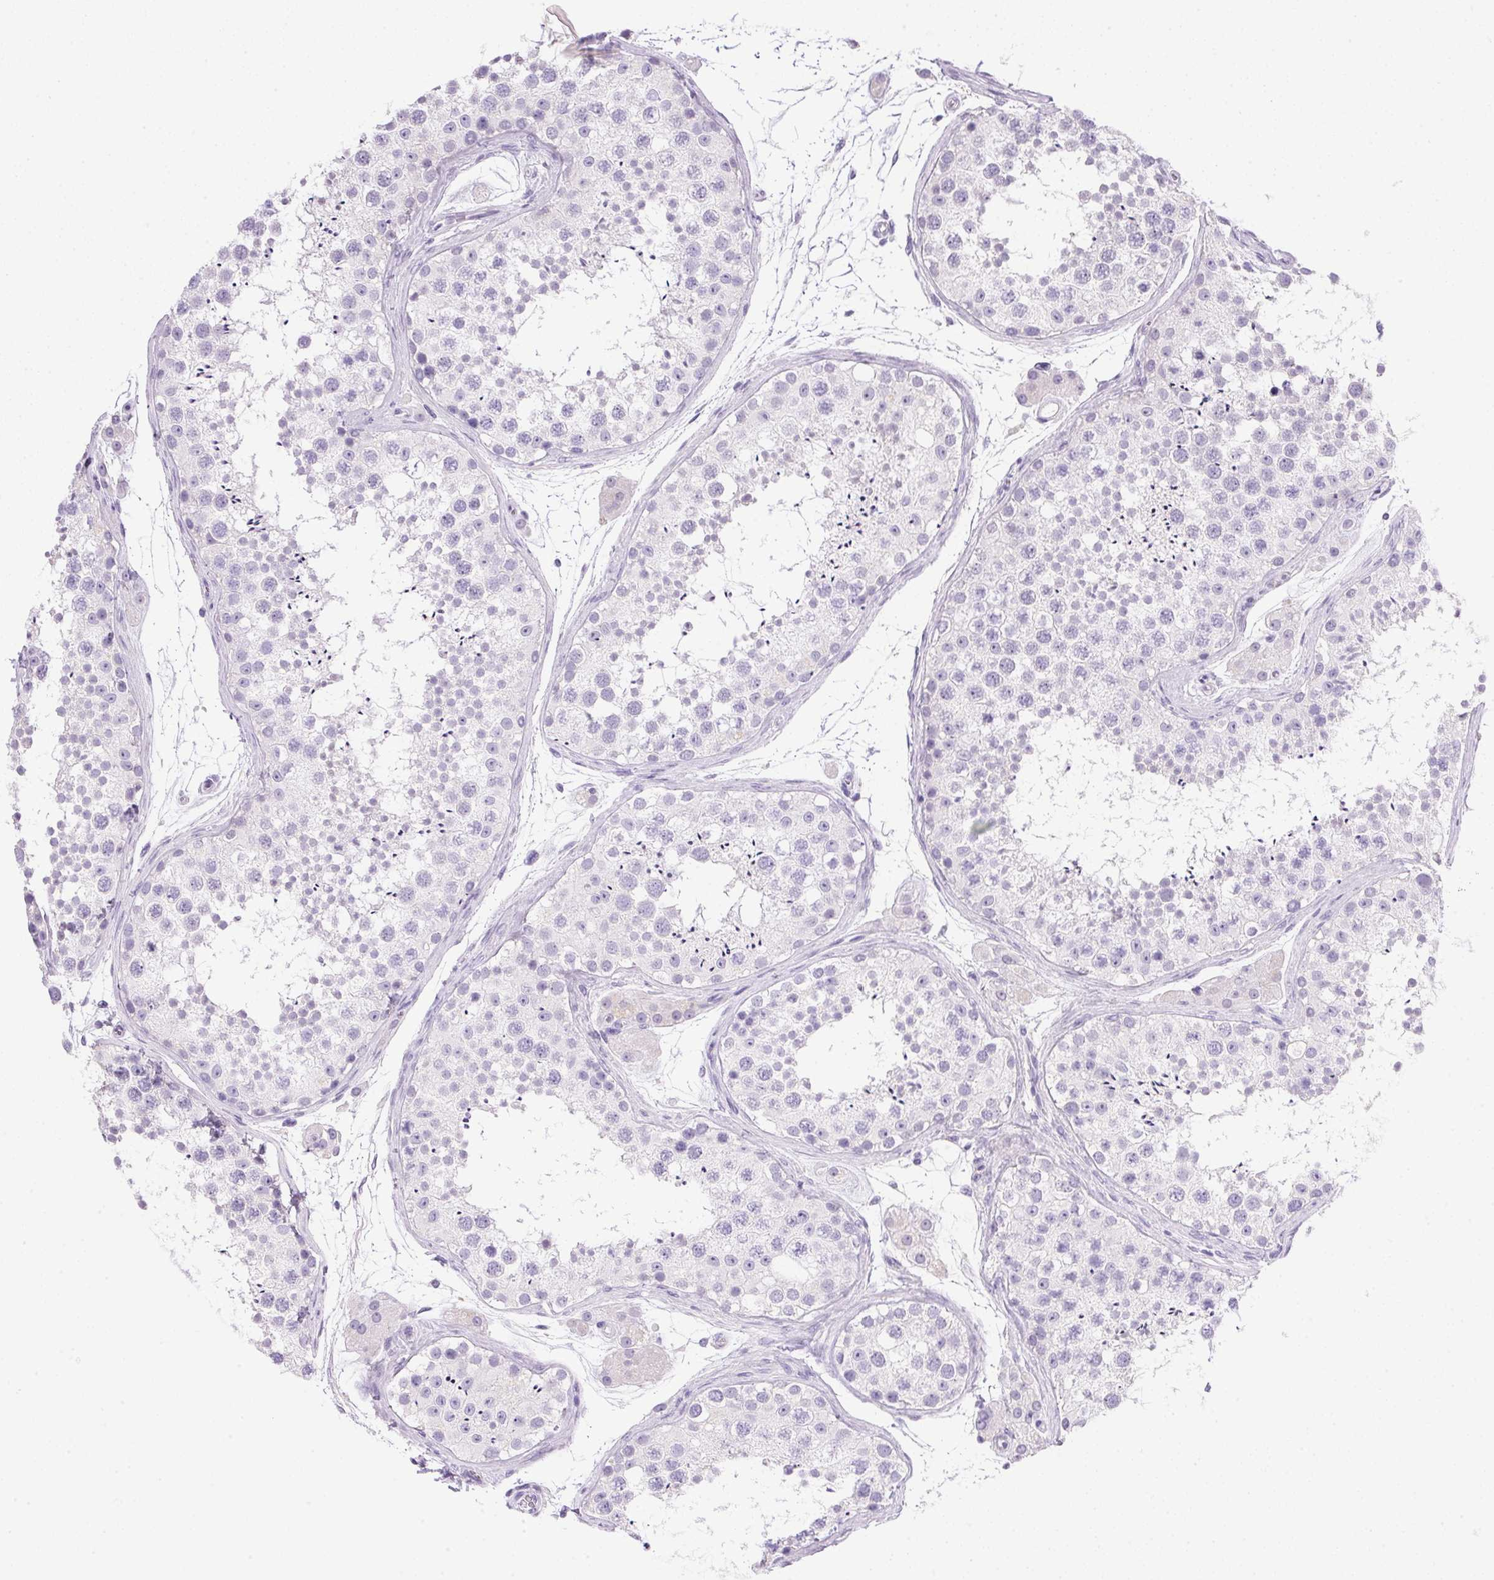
{"staining": {"intensity": "negative", "quantity": "none", "location": "none"}, "tissue": "testis", "cell_type": "Cells in seminiferous ducts", "image_type": "normal", "snomed": [{"axis": "morphology", "description": "Normal tissue, NOS"}, {"axis": "topography", "description": "Testis"}], "caption": "A histopathology image of human testis is negative for staining in cells in seminiferous ducts. (DAB immunohistochemistry (IHC) with hematoxylin counter stain).", "gene": "ATP6V0A4", "patient": {"sex": "male", "age": 41}}